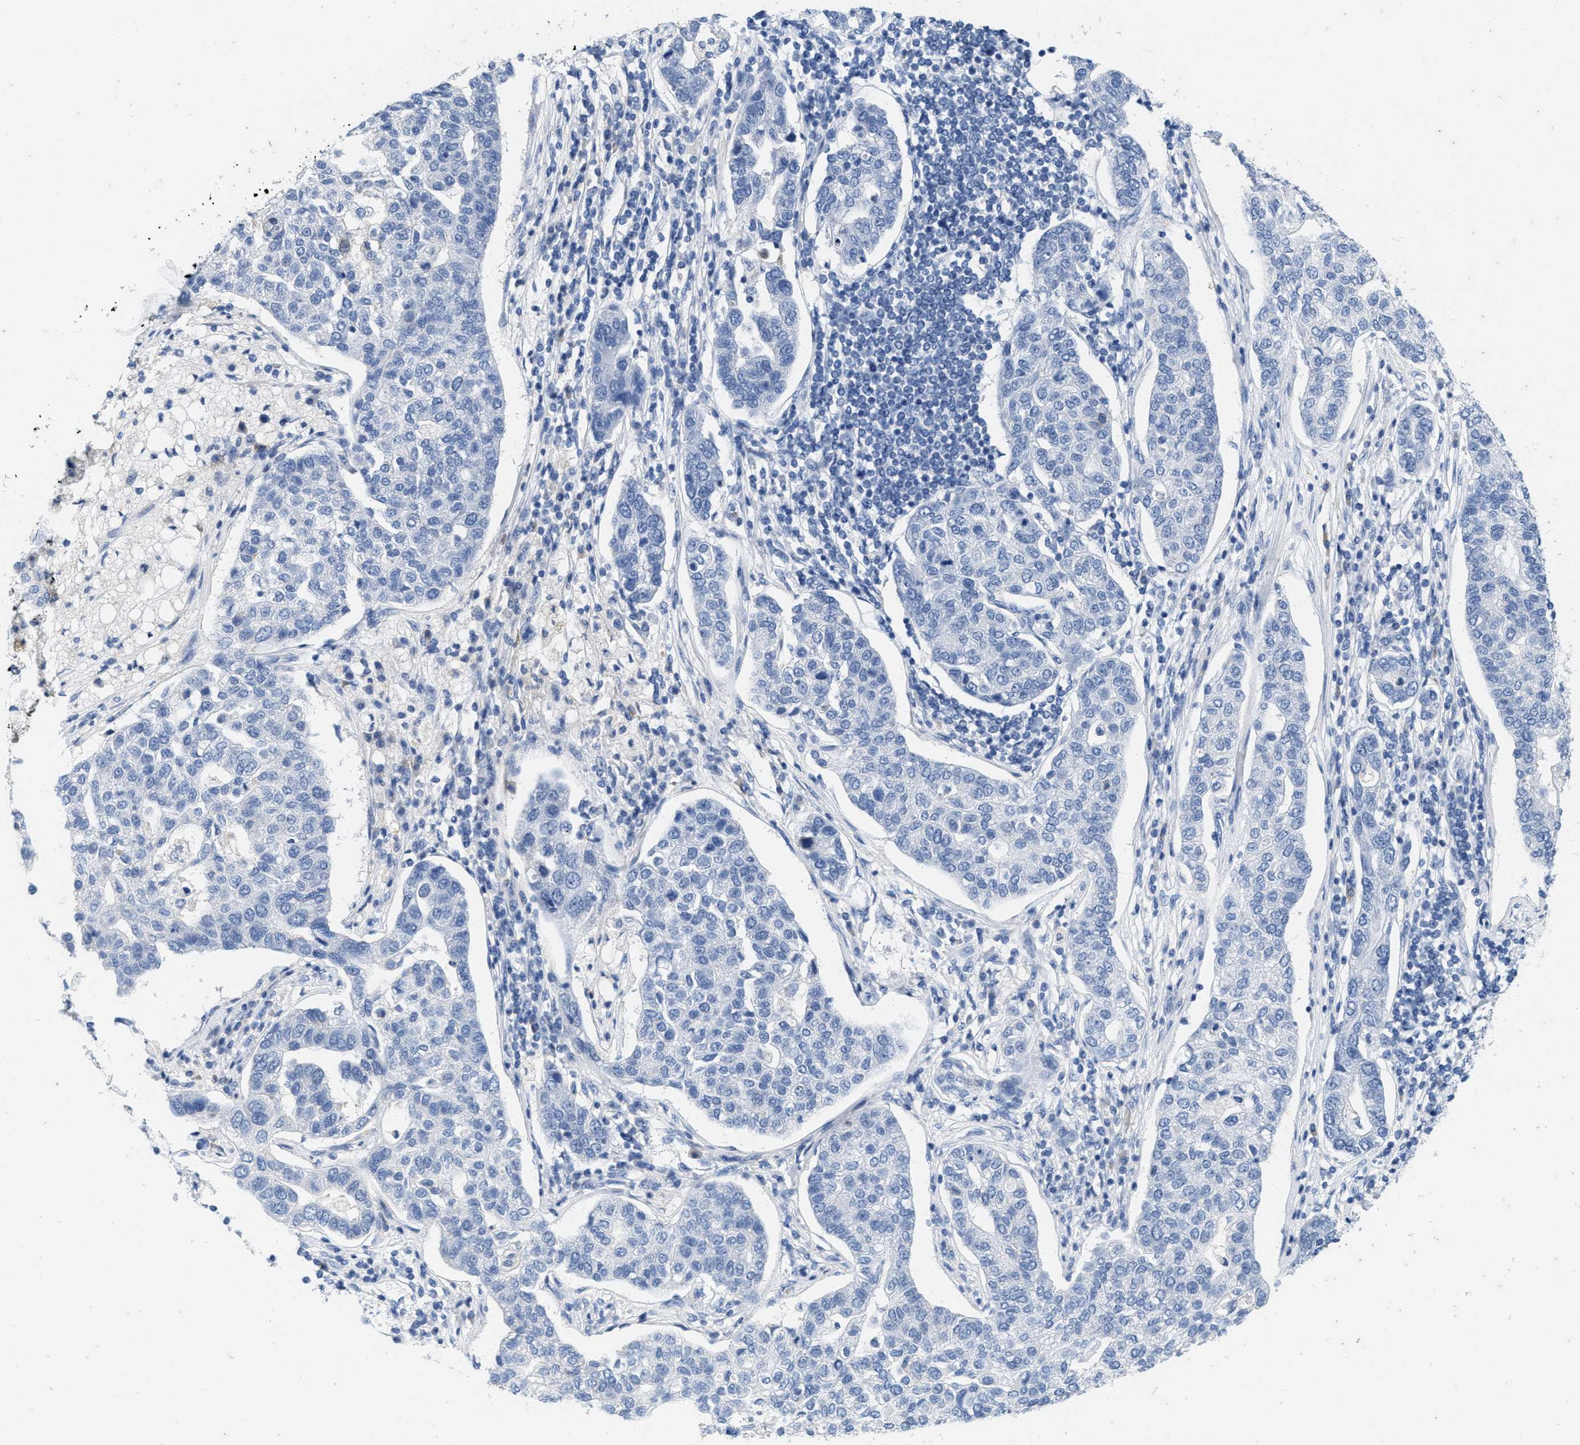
{"staining": {"intensity": "negative", "quantity": "none", "location": "none"}, "tissue": "pancreatic cancer", "cell_type": "Tumor cells", "image_type": "cancer", "snomed": [{"axis": "morphology", "description": "Adenocarcinoma, NOS"}, {"axis": "topography", "description": "Pancreas"}], "caption": "An image of human pancreatic adenocarcinoma is negative for staining in tumor cells.", "gene": "ABCB11", "patient": {"sex": "female", "age": 61}}